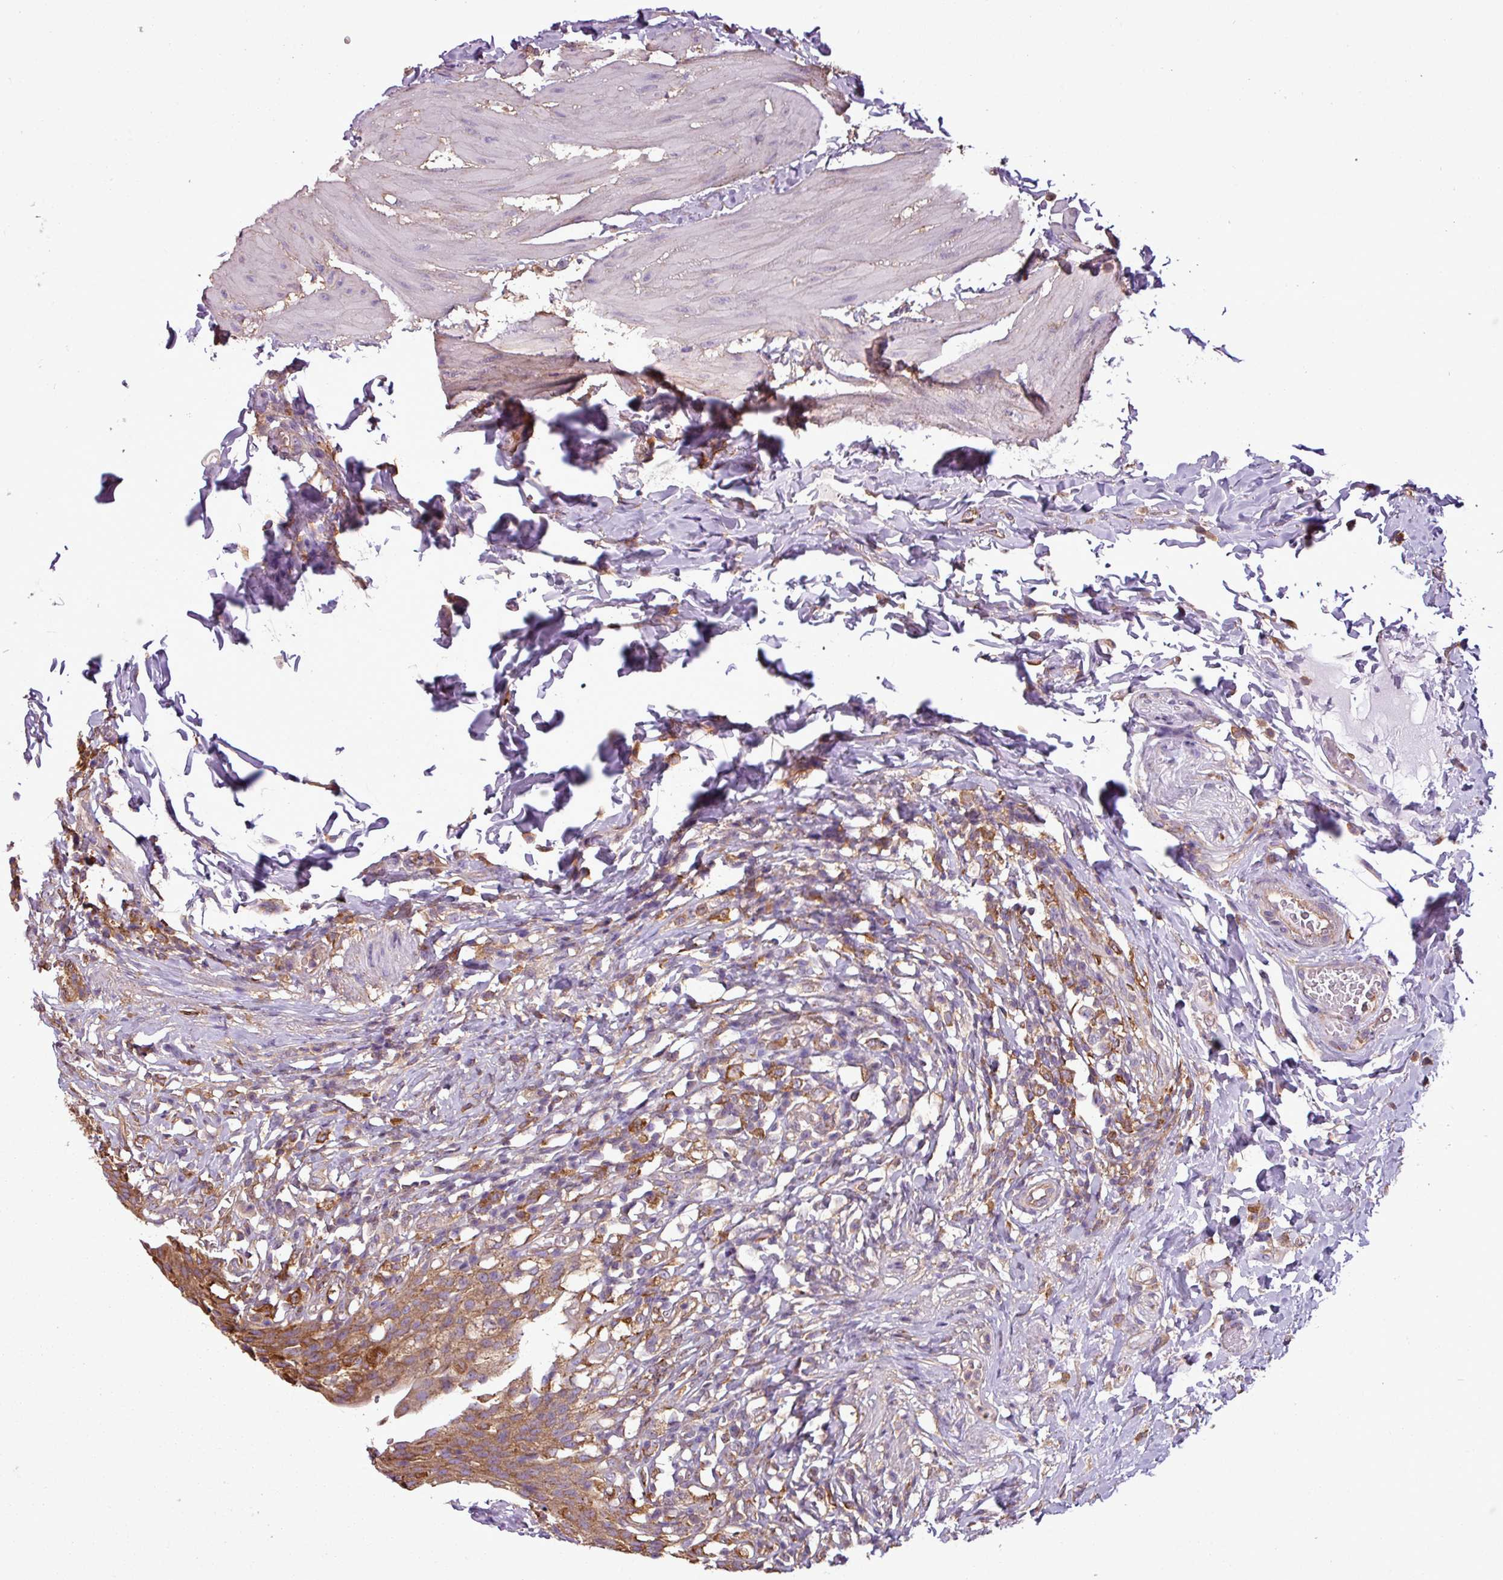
{"staining": {"intensity": "moderate", "quantity": ">75%", "location": "cytoplasmic/membranous"}, "tissue": "urinary bladder", "cell_type": "Urothelial cells", "image_type": "normal", "snomed": [{"axis": "morphology", "description": "Normal tissue, NOS"}, {"axis": "morphology", "description": "Inflammation, NOS"}, {"axis": "topography", "description": "Urinary bladder"}], "caption": "This histopathology image reveals benign urinary bladder stained with immunohistochemistry (IHC) to label a protein in brown. The cytoplasmic/membranous of urothelial cells show moderate positivity for the protein. Nuclei are counter-stained blue.", "gene": "PACSIN2", "patient": {"sex": "male", "age": 64}}